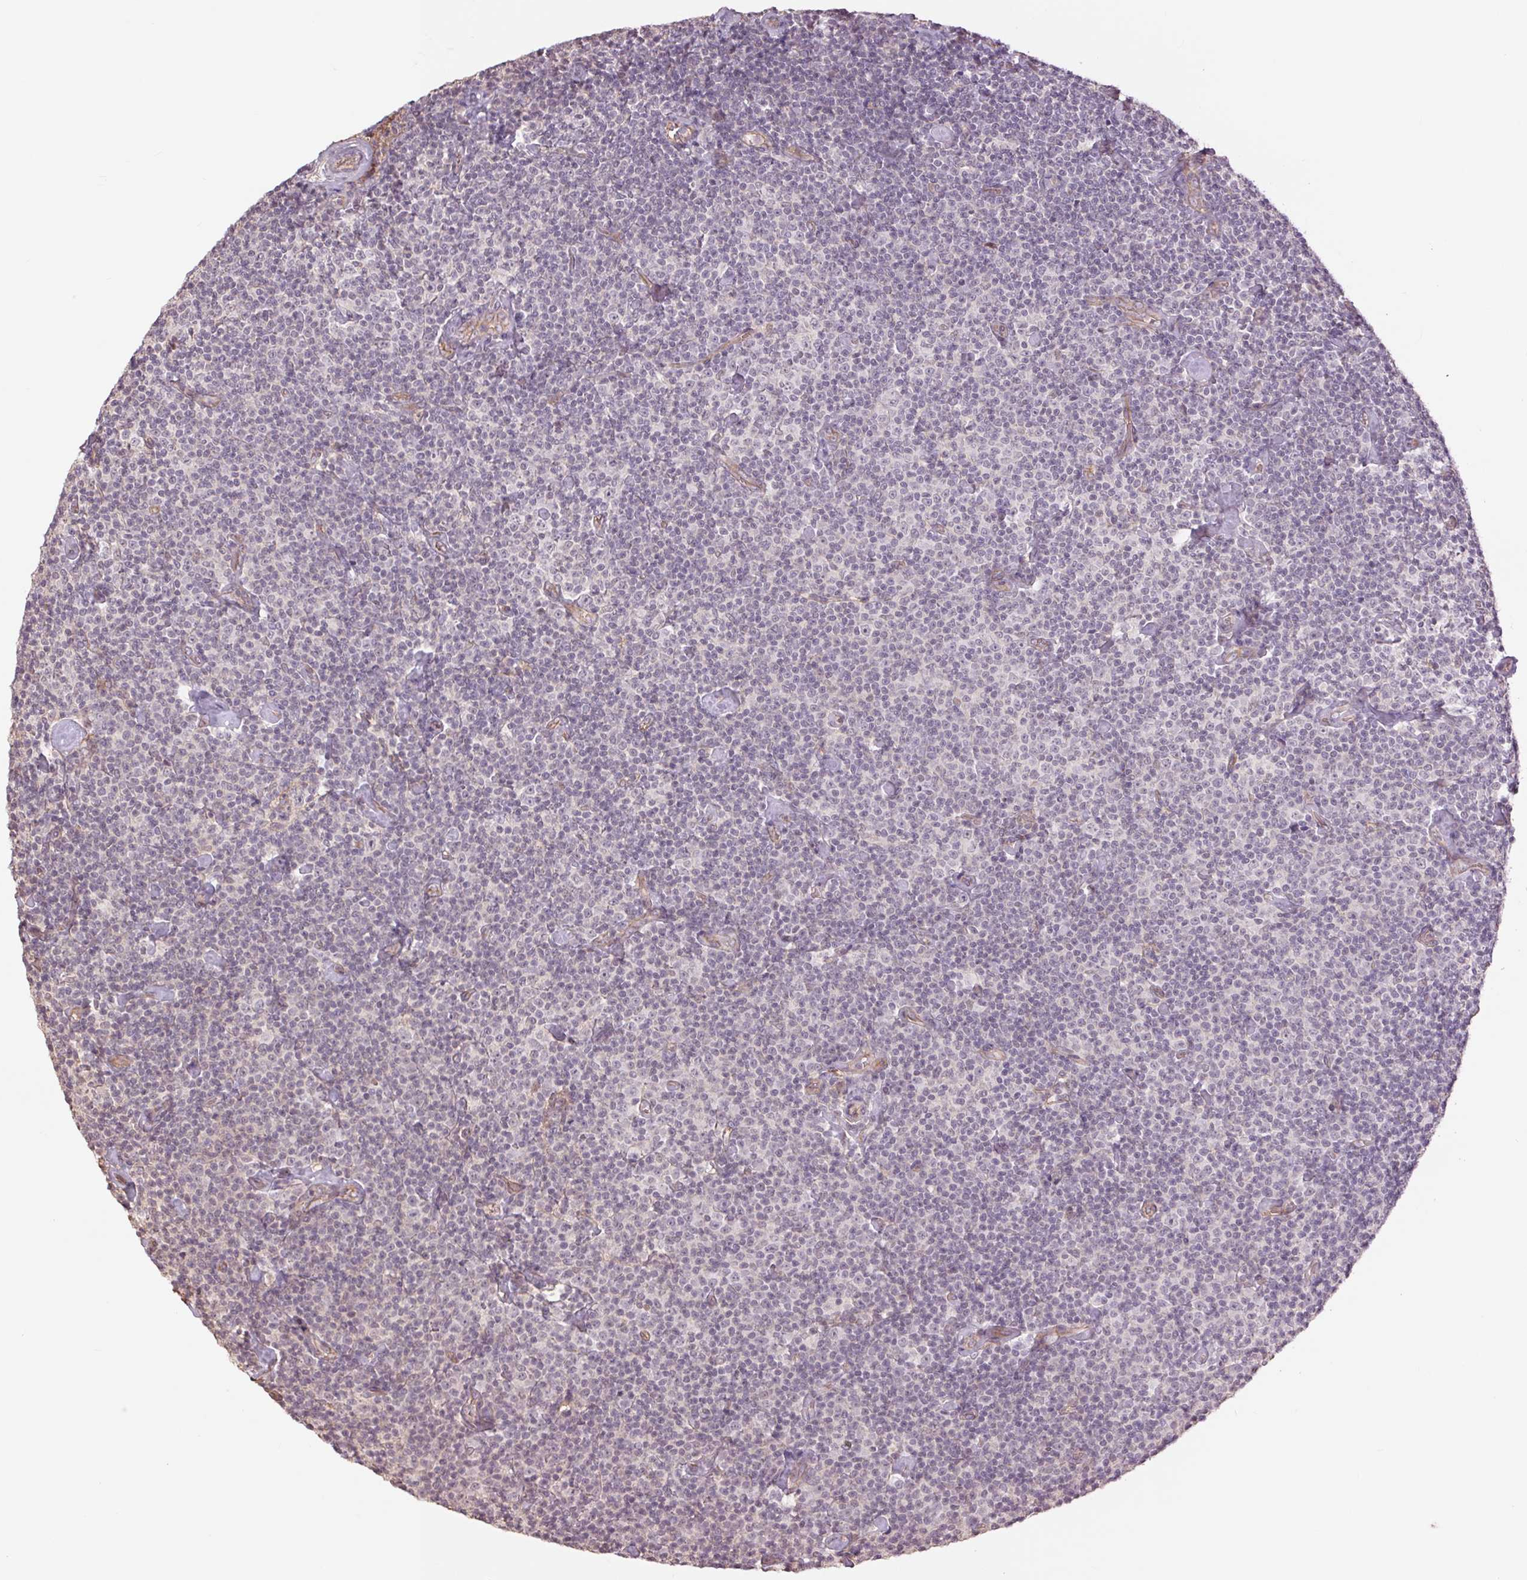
{"staining": {"intensity": "negative", "quantity": "none", "location": "none"}, "tissue": "lymphoma", "cell_type": "Tumor cells", "image_type": "cancer", "snomed": [{"axis": "morphology", "description": "Malignant lymphoma, non-Hodgkin's type, Low grade"}, {"axis": "topography", "description": "Lymph node"}], "caption": "The photomicrograph reveals no significant positivity in tumor cells of malignant lymphoma, non-Hodgkin's type (low-grade).", "gene": "PALM", "patient": {"sex": "male", "age": 81}}